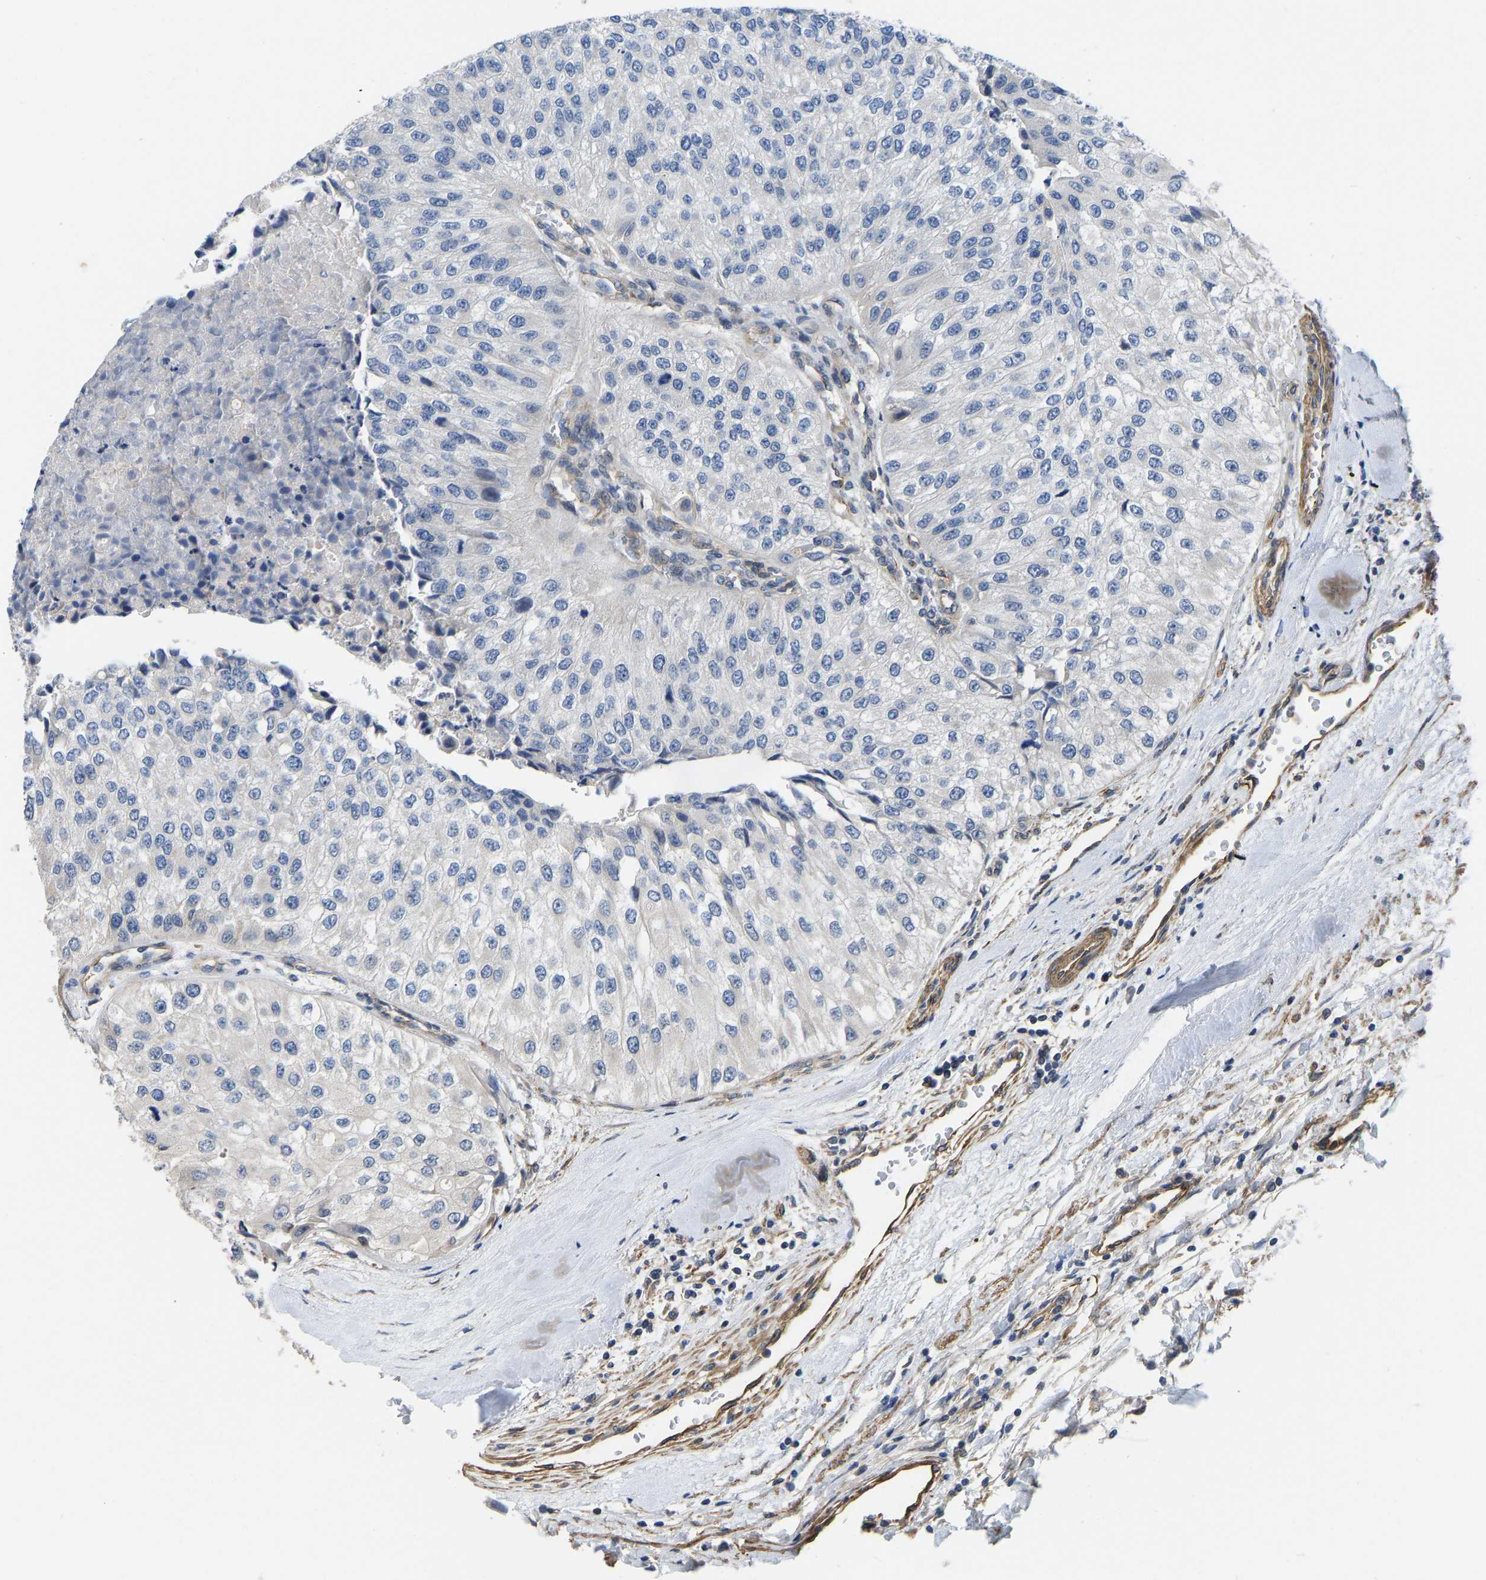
{"staining": {"intensity": "negative", "quantity": "none", "location": "none"}, "tissue": "urothelial cancer", "cell_type": "Tumor cells", "image_type": "cancer", "snomed": [{"axis": "morphology", "description": "Urothelial carcinoma, High grade"}, {"axis": "topography", "description": "Kidney"}, {"axis": "topography", "description": "Urinary bladder"}], "caption": "Immunohistochemistry histopathology image of human urothelial cancer stained for a protein (brown), which displays no expression in tumor cells.", "gene": "ELMO2", "patient": {"sex": "male", "age": 77}}